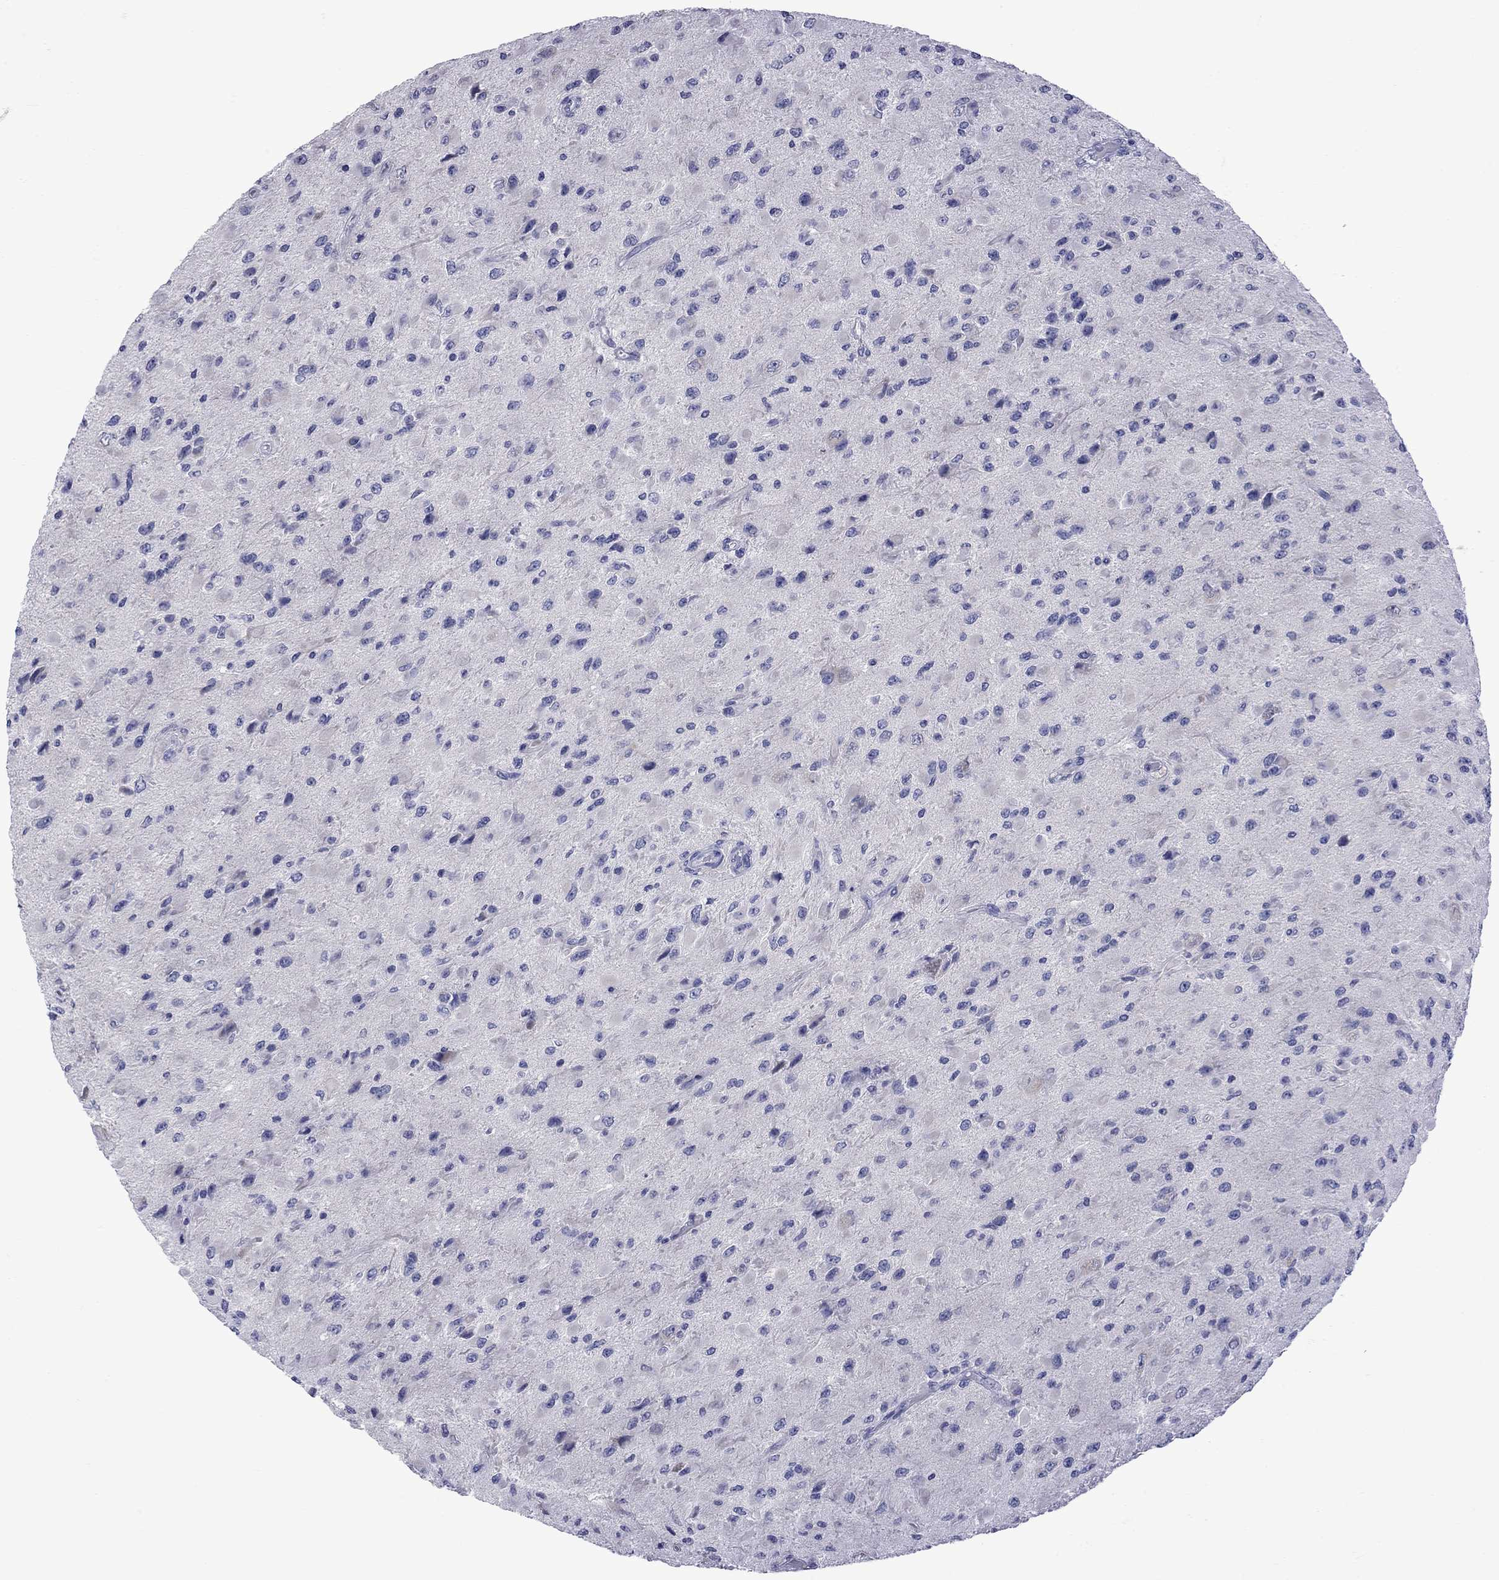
{"staining": {"intensity": "negative", "quantity": "none", "location": "none"}, "tissue": "glioma", "cell_type": "Tumor cells", "image_type": "cancer", "snomed": [{"axis": "morphology", "description": "Glioma, malignant, High grade"}, {"axis": "topography", "description": "Cerebral cortex"}], "caption": "Immunohistochemistry image of glioma stained for a protein (brown), which demonstrates no staining in tumor cells. Brightfield microscopy of IHC stained with DAB (brown) and hematoxylin (blue), captured at high magnification.", "gene": "EPPIN", "patient": {"sex": "male", "age": 35}}